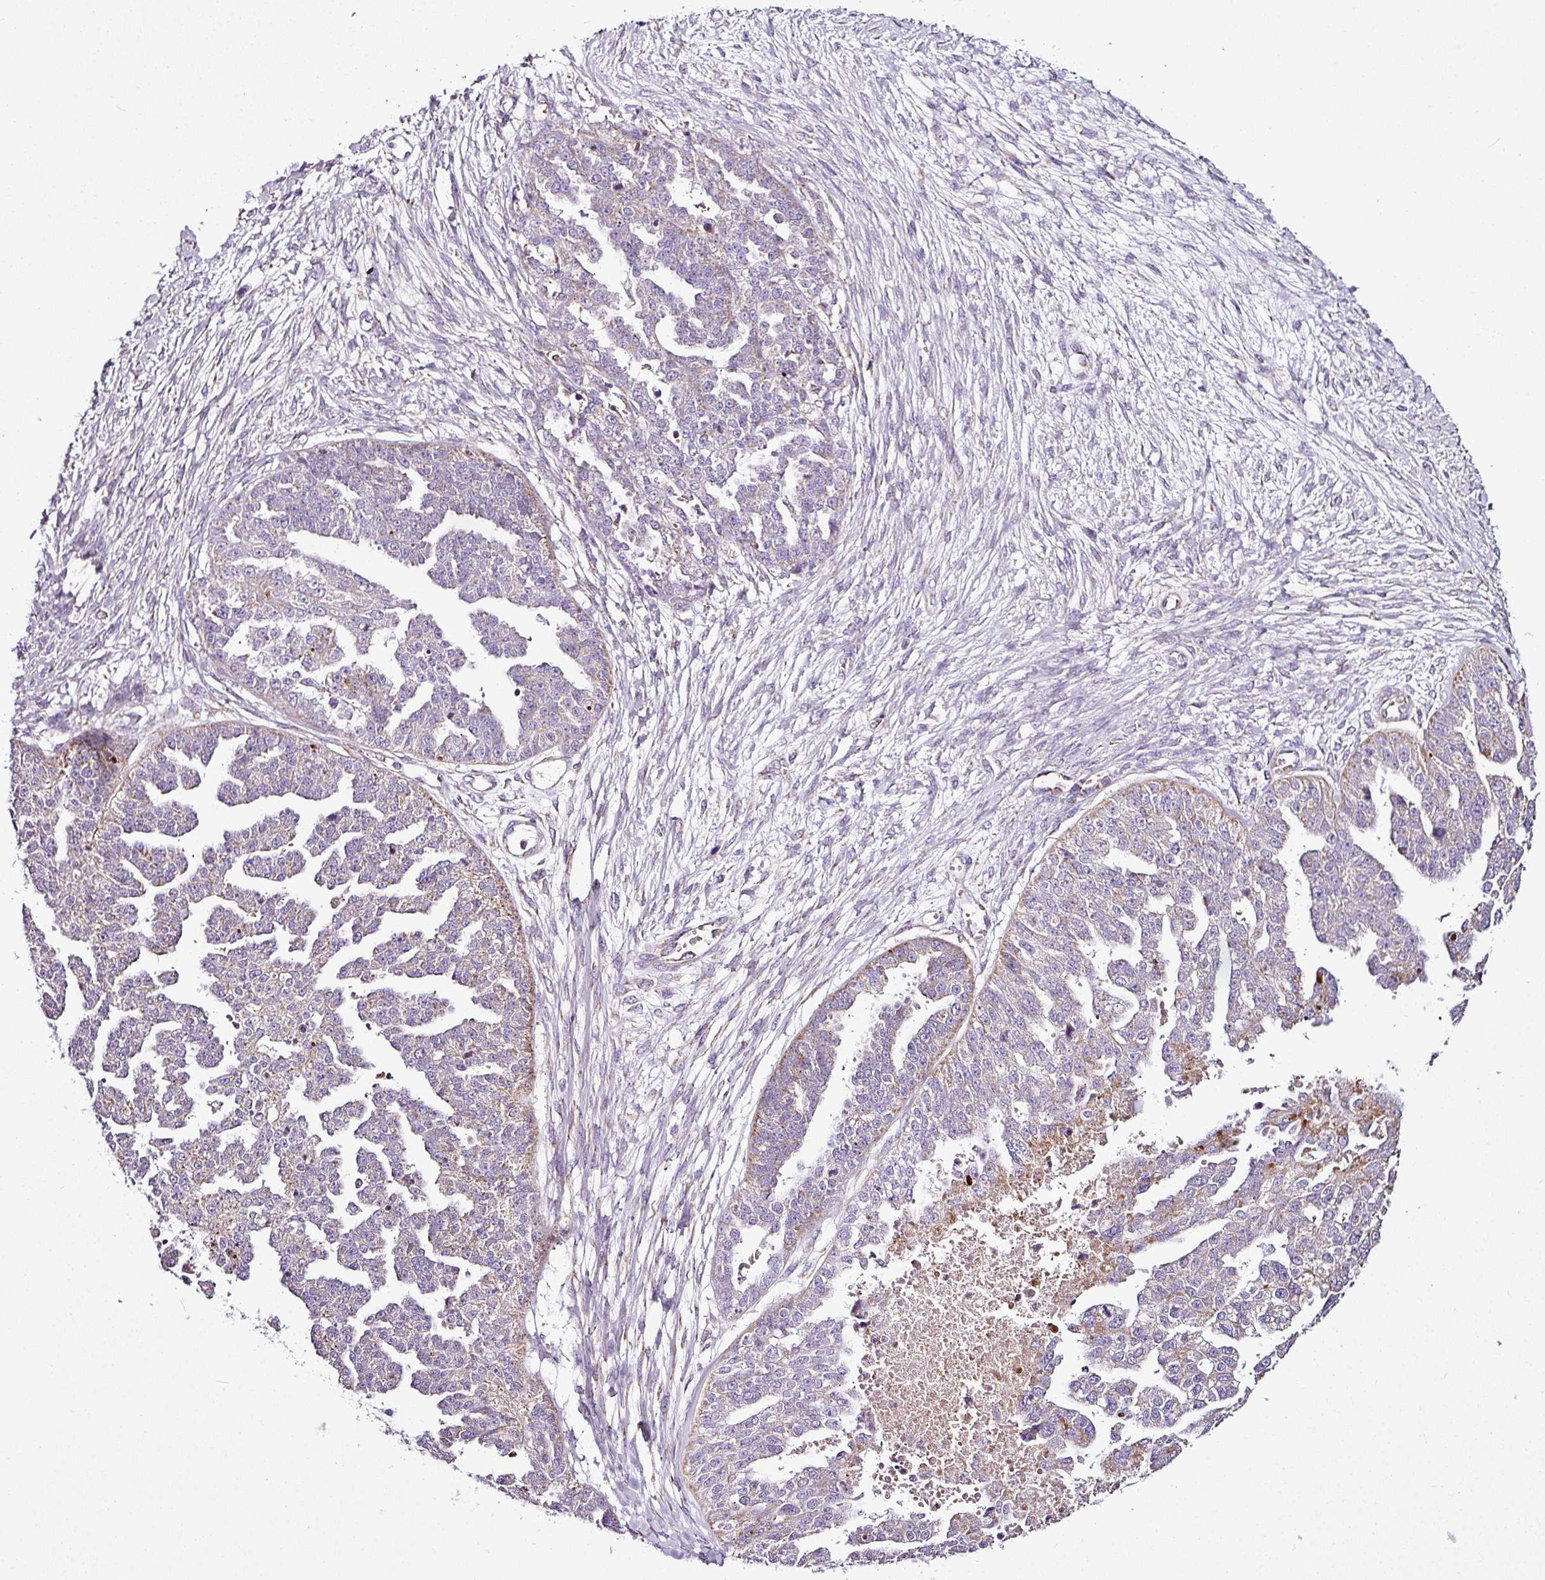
{"staining": {"intensity": "weak", "quantity": "25%-75%", "location": "cytoplasmic/membranous"}, "tissue": "ovarian cancer", "cell_type": "Tumor cells", "image_type": "cancer", "snomed": [{"axis": "morphology", "description": "Cystadenocarcinoma, serous, NOS"}, {"axis": "topography", "description": "Ovary"}], "caption": "Weak cytoplasmic/membranous protein expression is seen in about 25%-75% of tumor cells in ovarian cancer (serous cystadenocarcinoma).", "gene": "DPAGT1", "patient": {"sex": "female", "age": 58}}